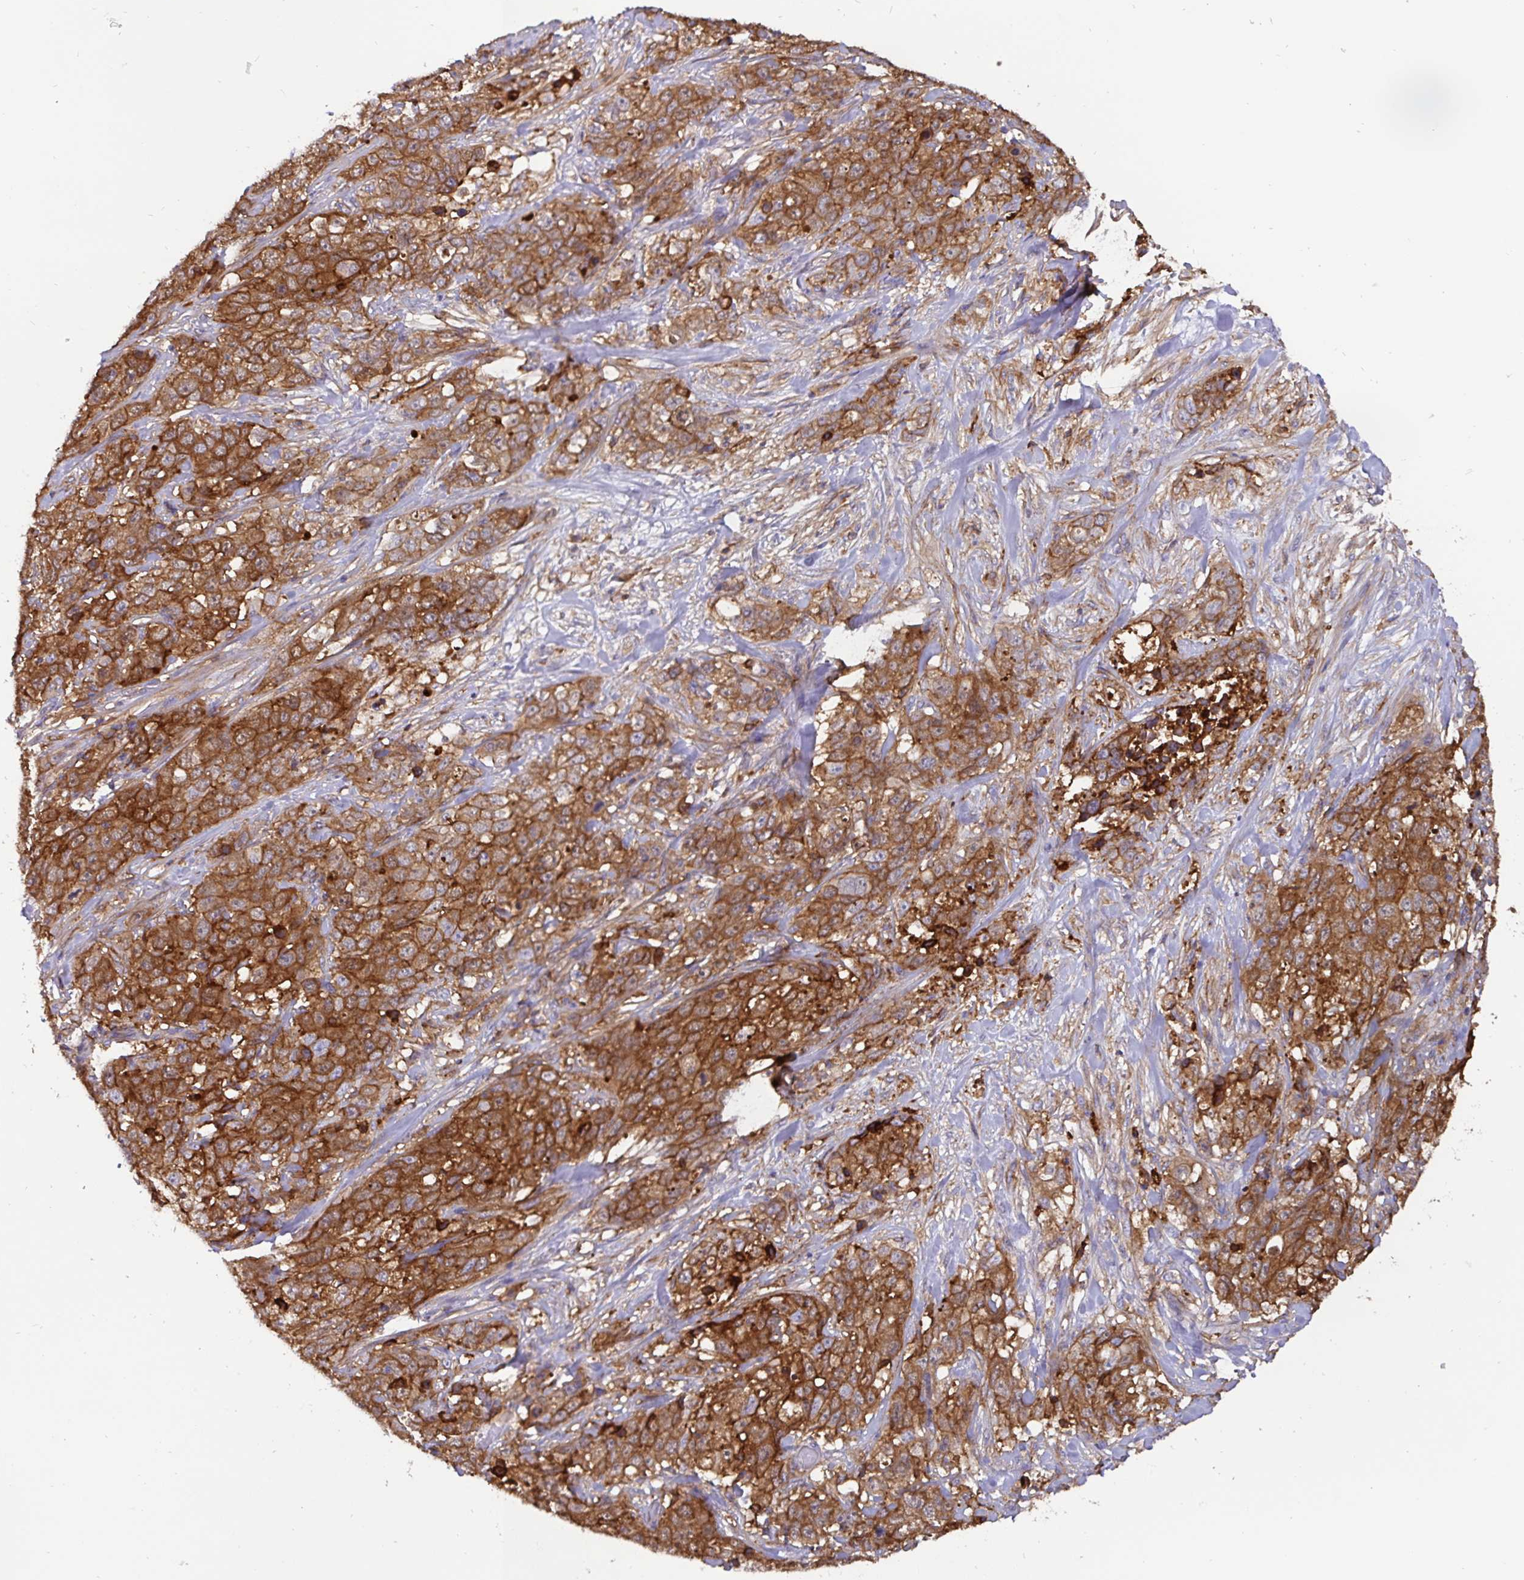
{"staining": {"intensity": "strong", "quantity": ">75%", "location": "cytoplasmic/membranous"}, "tissue": "stomach cancer", "cell_type": "Tumor cells", "image_type": "cancer", "snomed": [{"axis": "morphology", "description": "Adenocarcinoma, NOS"}, {"axis": "topography", "description": "Stomach"}], "caption": "Protein staining shows strong cytoplasmic/membranous positivity in approximately >75% of tumor cells in stomach cancer.", "gene": "ANXA2", "patient": {"sex": "male", "age": 48}}